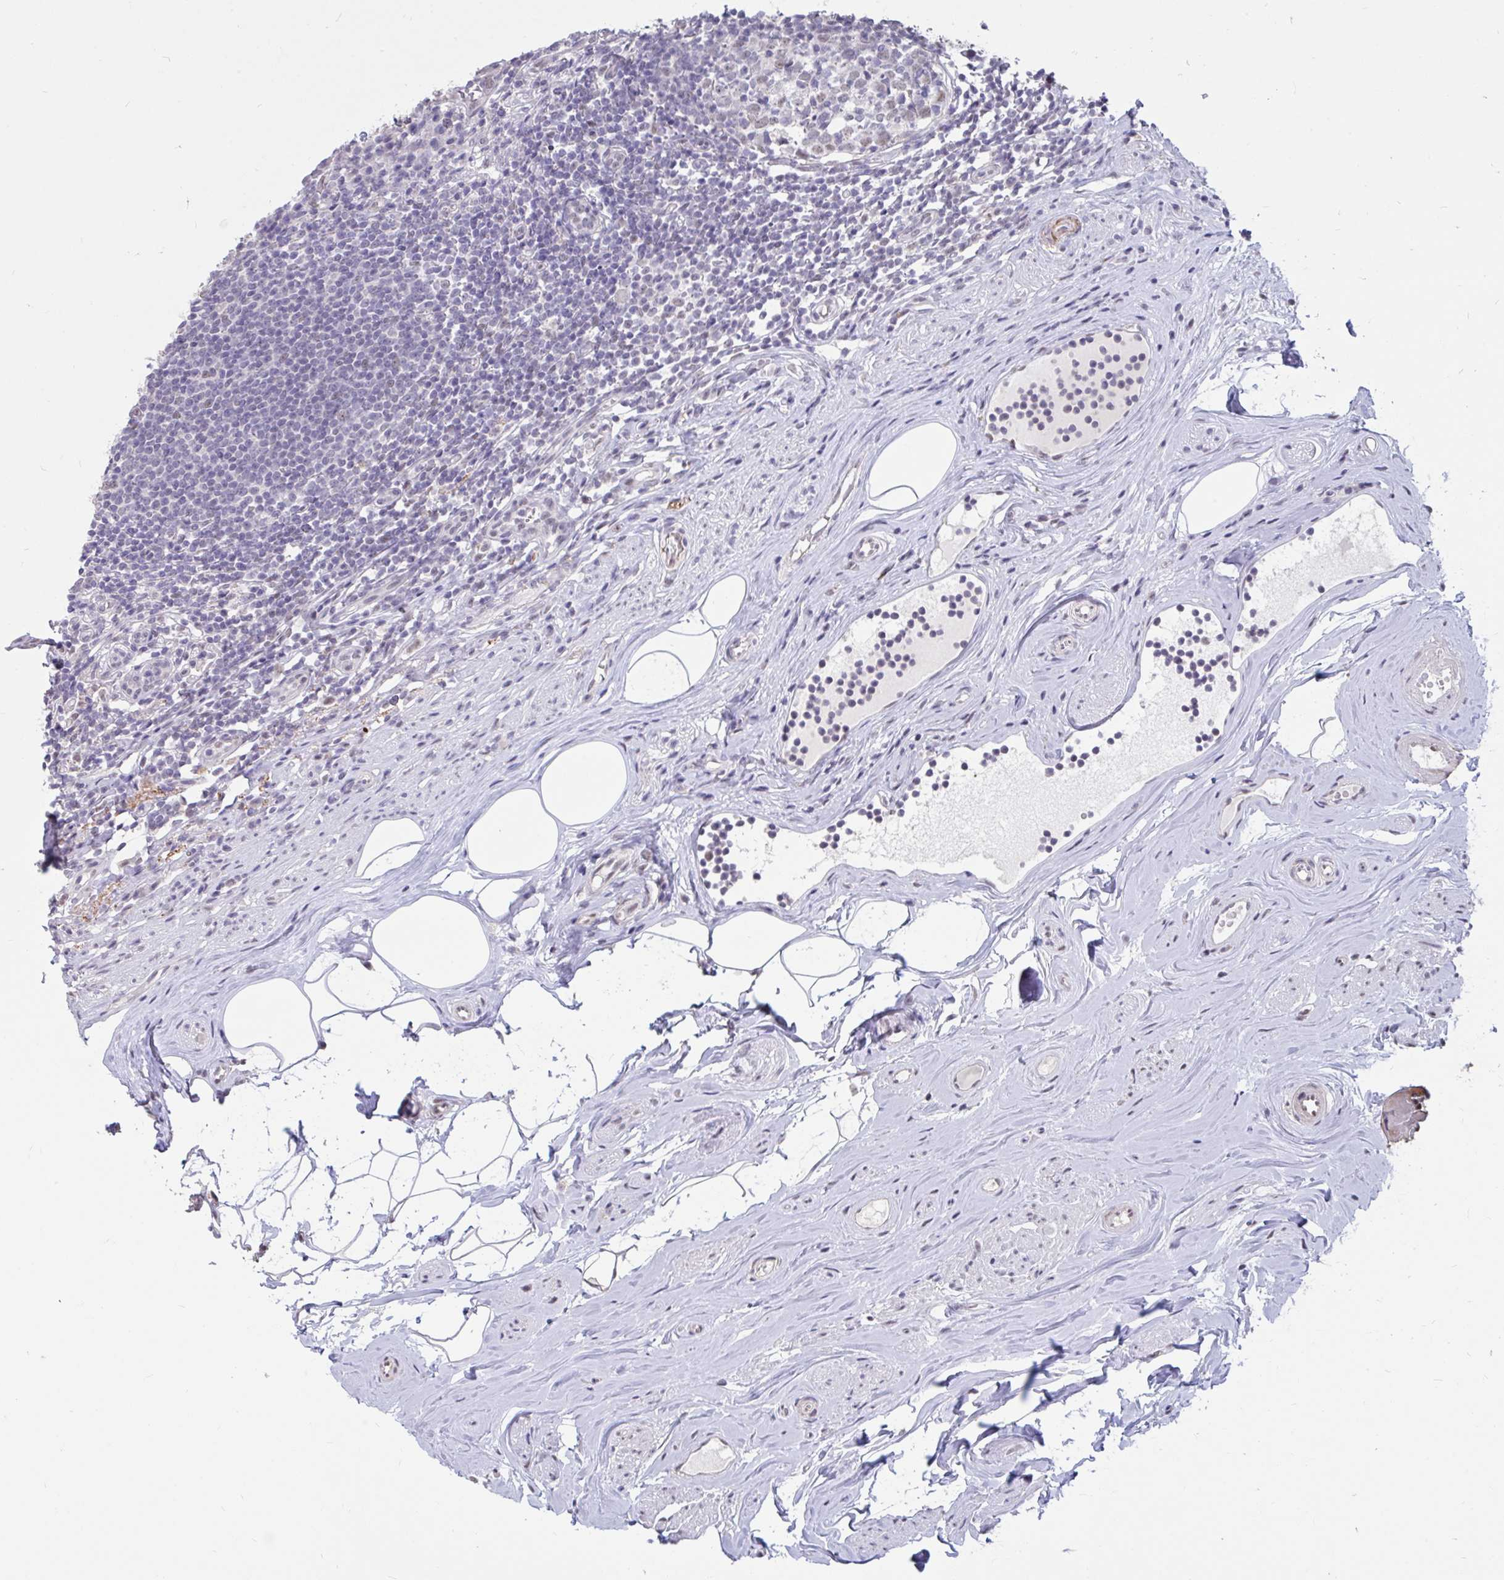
{"staining": {"intensity": "negative", "quantity": "none", "location": "none"}, "tissue": "appendix", "cell_type": "Glandular cells", "image_type": "normal", "snomed": [{"axis": "morphology", "description": "Normal tissue, NOS"}, {"axis": "topography", "description": "Appendix"}], "caption": "DAB immunohistochemical staining of normal human appendix reveals no significant positivity in glandular cells. (DAB (3,3'-diaminobenzidine) IHC visualized using brightfield microscopy, high magnification).", "gene": "DDX39A", "patient": {"sex": "female", "age": 56}}